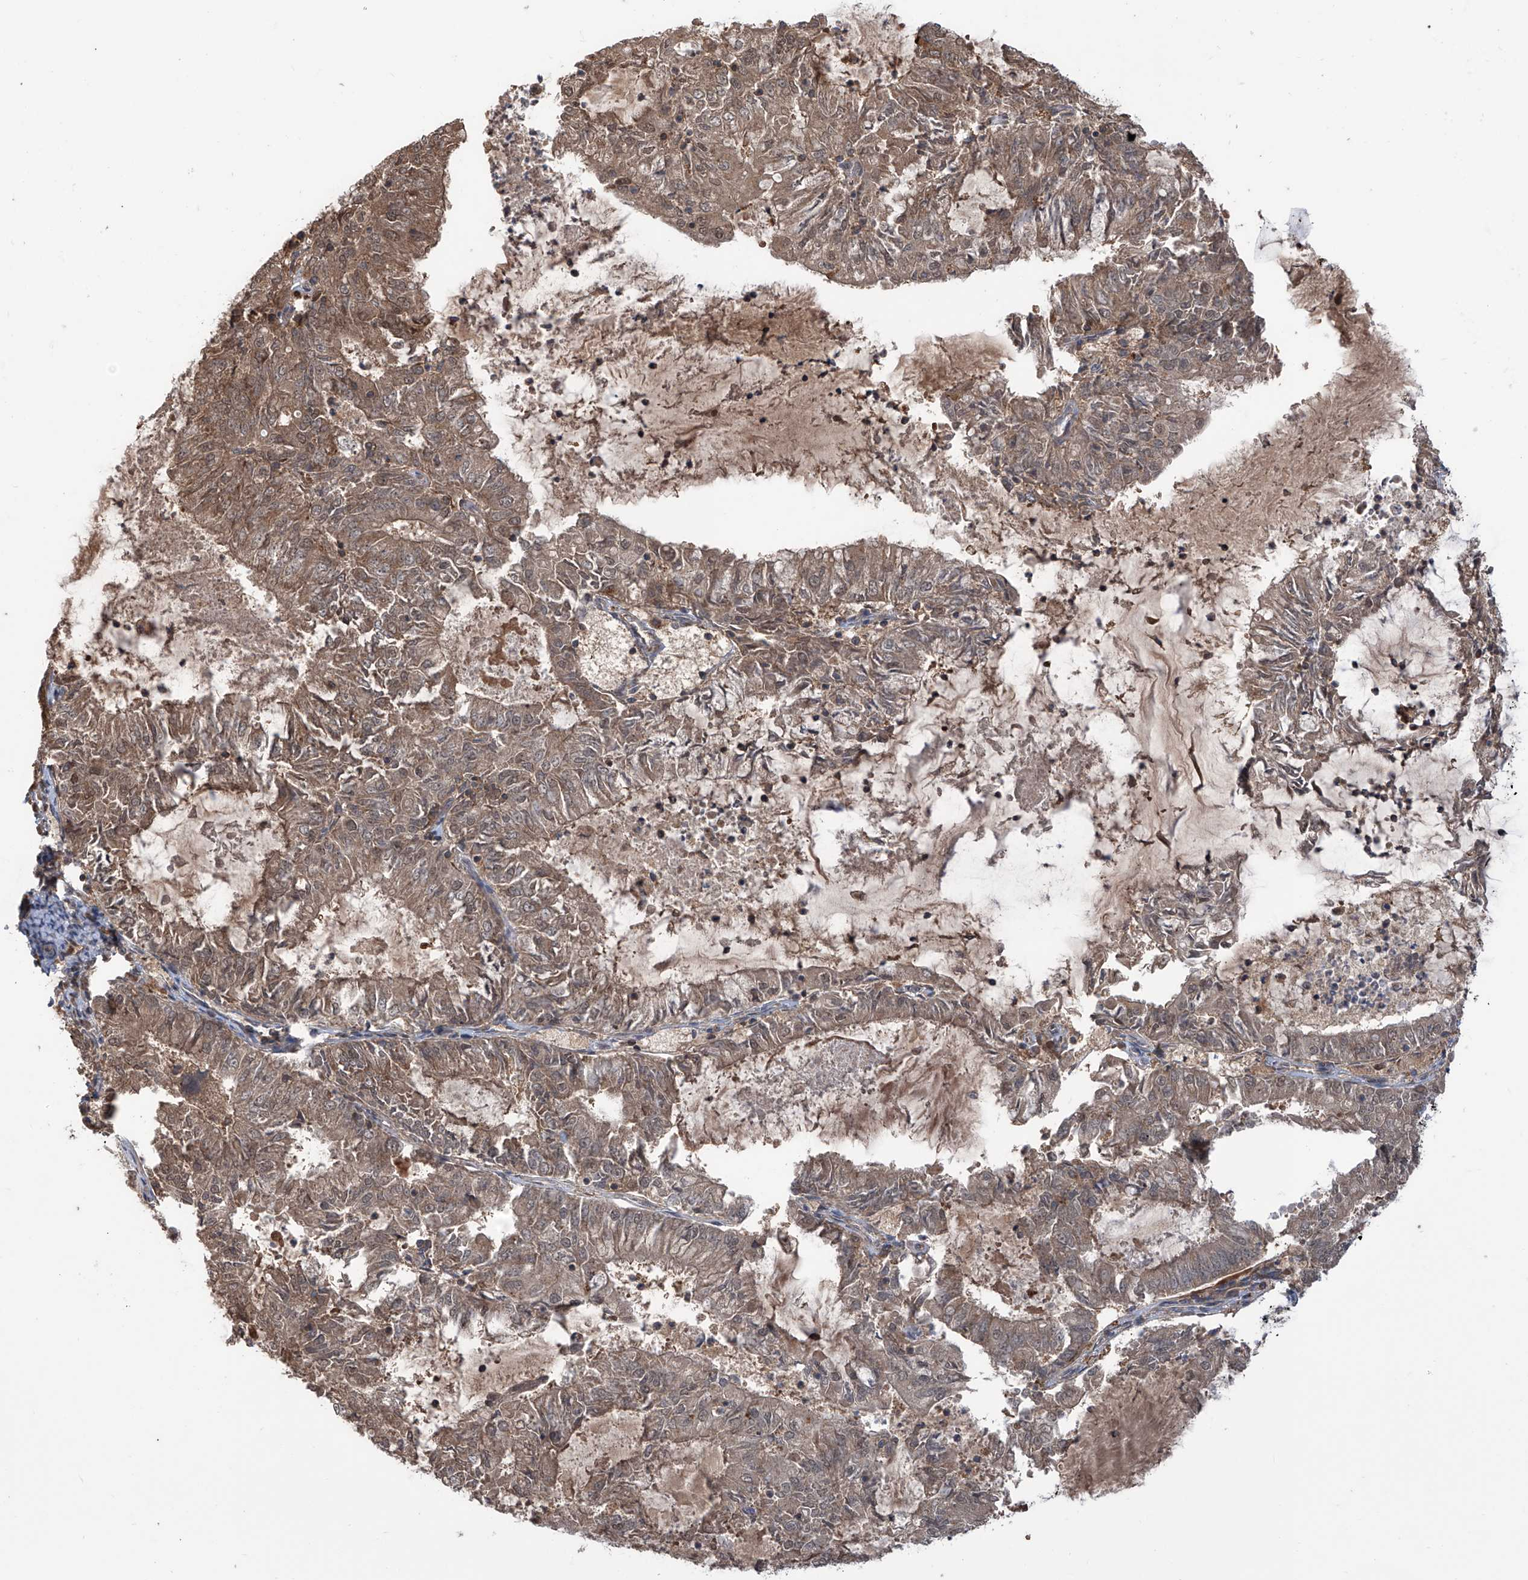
{"staining": {"intensity": "weak", "quantity": ">75%", "location": "cytoplasmic/membranous"}, "tissue": "endometrial cancer", "cell_type": "Tumor cells", "image_type": "cancer", "snomed": [{"axis": "morphology", "description": "Adenocarcinoma, NOS"}, {"axis": "topography", "description": "Endometrium"}], "caption": "This is an image of immunohistochemistry (IHC) staining of endometrial cancer (adenocarcinoma), which shows weak expression in the cytoplasmic/membranous of tumor cells.", "gene": "HOXC8", "patient": {"sex": "female", "age": 57}}